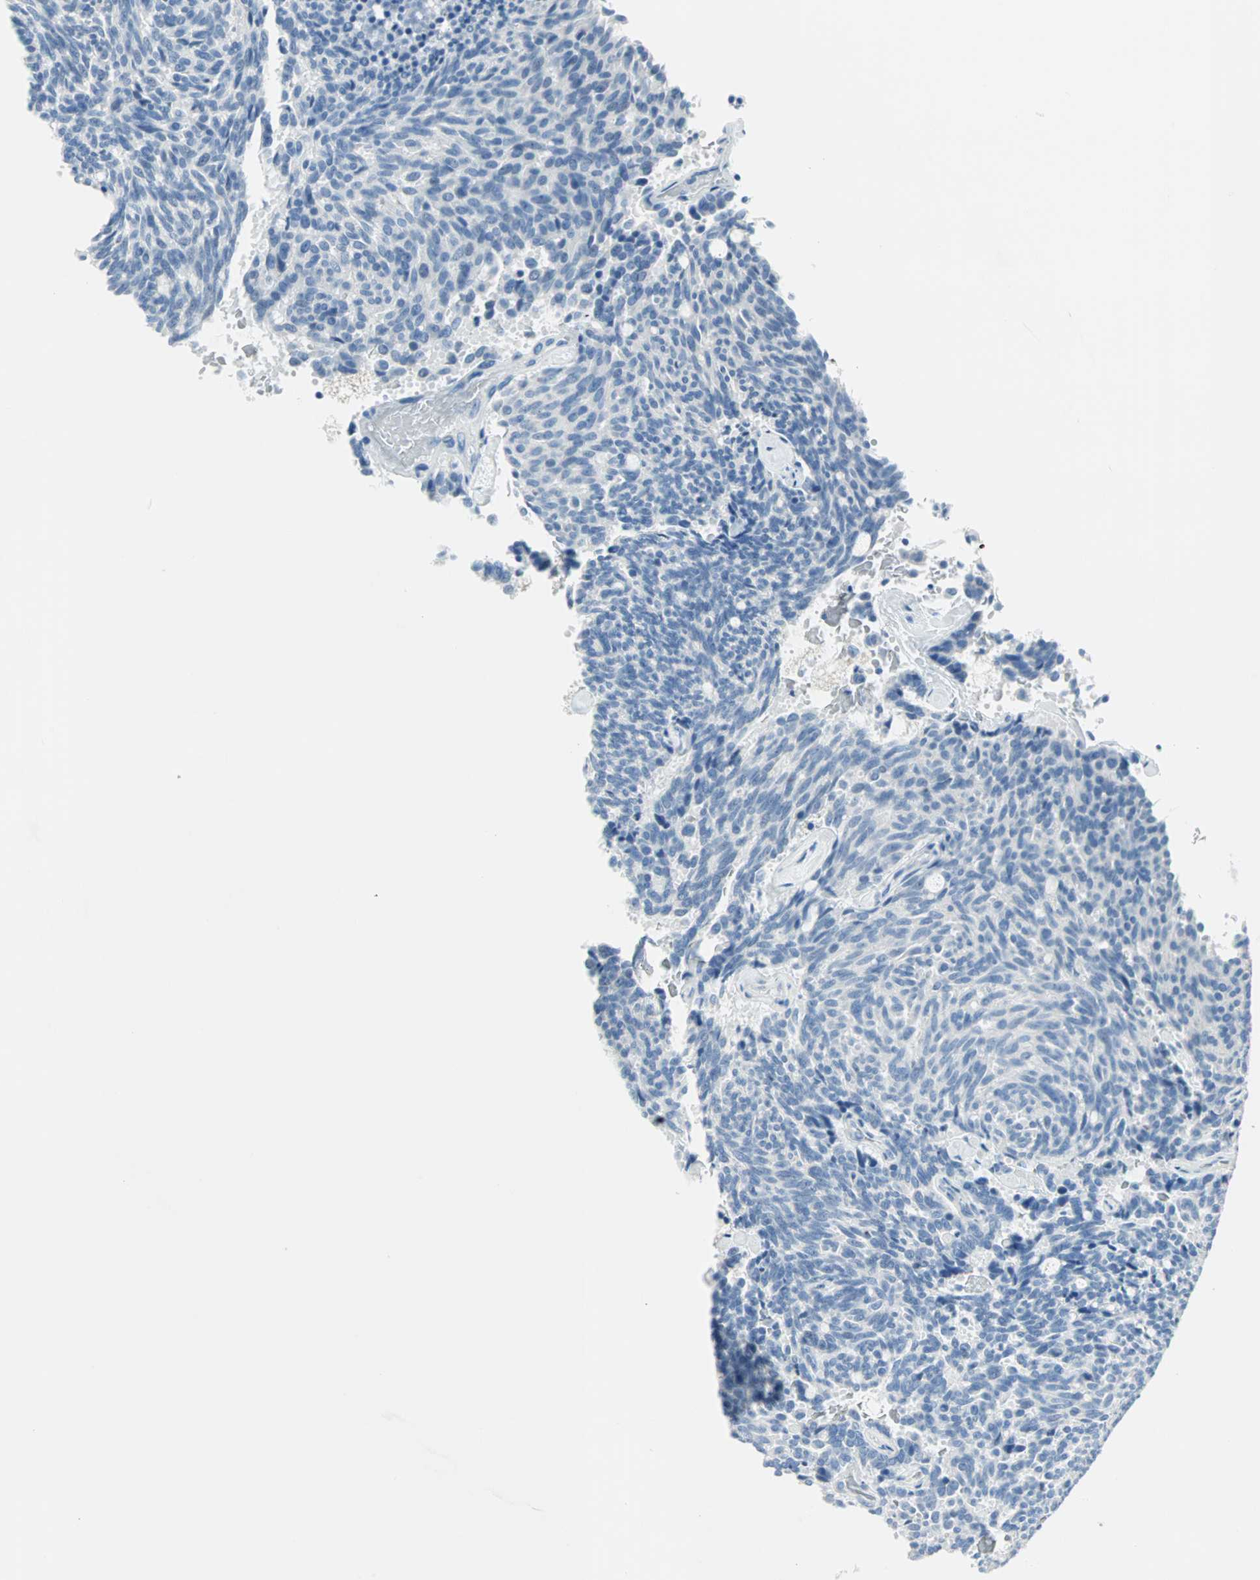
{"staining": {"intensity": "negative", "quantity": "none", "location": "none"}, "tissue": "carcinoid", "cell_type": "Tumor cells", "image_type": "cancer", "snomed": [{"axis": "morphology", "description": "Carcinoid, malignant, NOS"}, {"axis": "topography", "description": "Pancreas"}], "caption": "Immunohistochemistry histopathology image of neoplastic tissue: human carcinoid stained with DAB (3,3'-diaminobenzidine) reveals no significant protein staining in tumor cells.", "gene": "SULT1C2", "patient": {"sex": "female", "age": 54}}